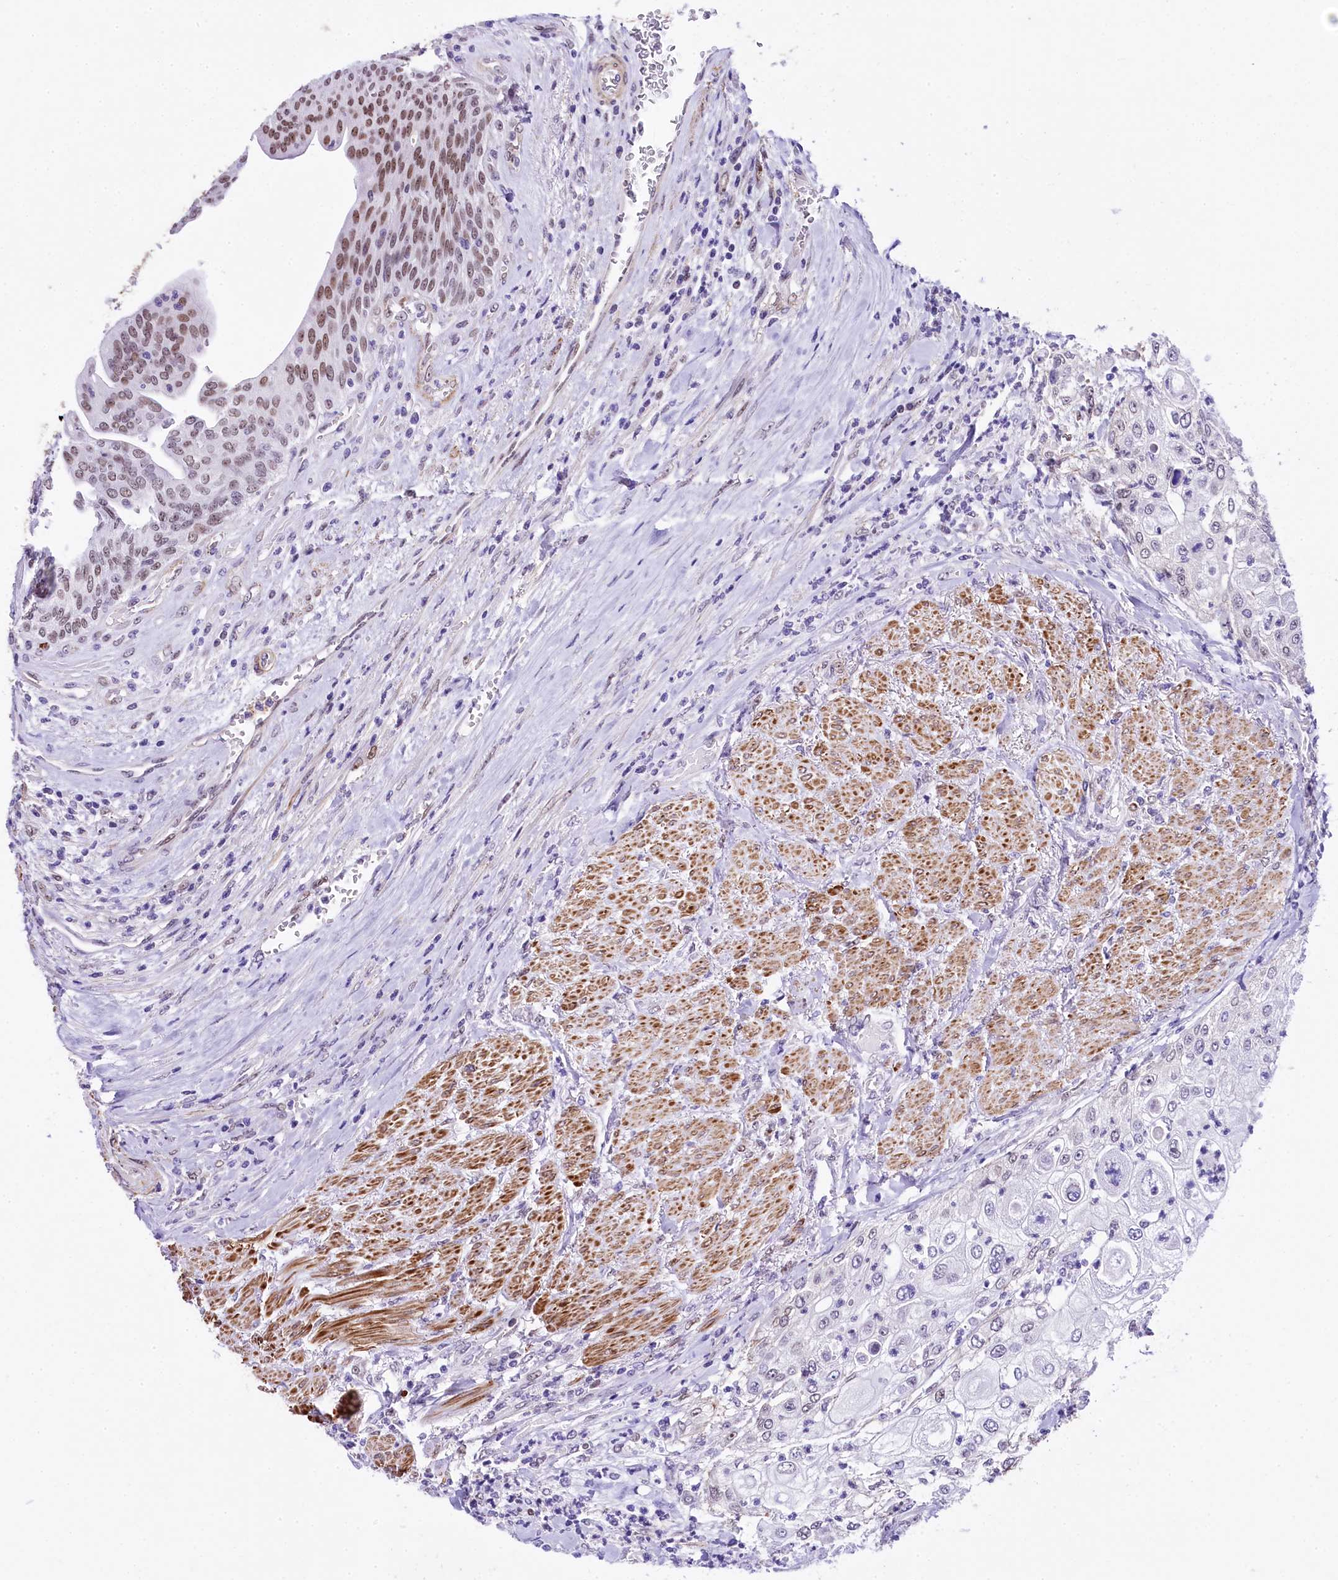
{"staining": {"intensity": "moderate", "quantity": "25%-75%", "location": "nuclear"}, "tissue": "urothelial cancer", "cell_type": "Tumor cells", "image_type": "cancer", "snomed": [{"axis": "morphology", "description": "Urothelial carcinoma, High grade"}, {"axis": "topography", "description": "Urinary bladder"}], "caption": "Urothelial carcinoma (high-grade) stained for a protein demonstrates moderate nuclear positivity in tumor cells.", "gene": "SAMD10", "patient": {"sex": "female", "age": 79}}